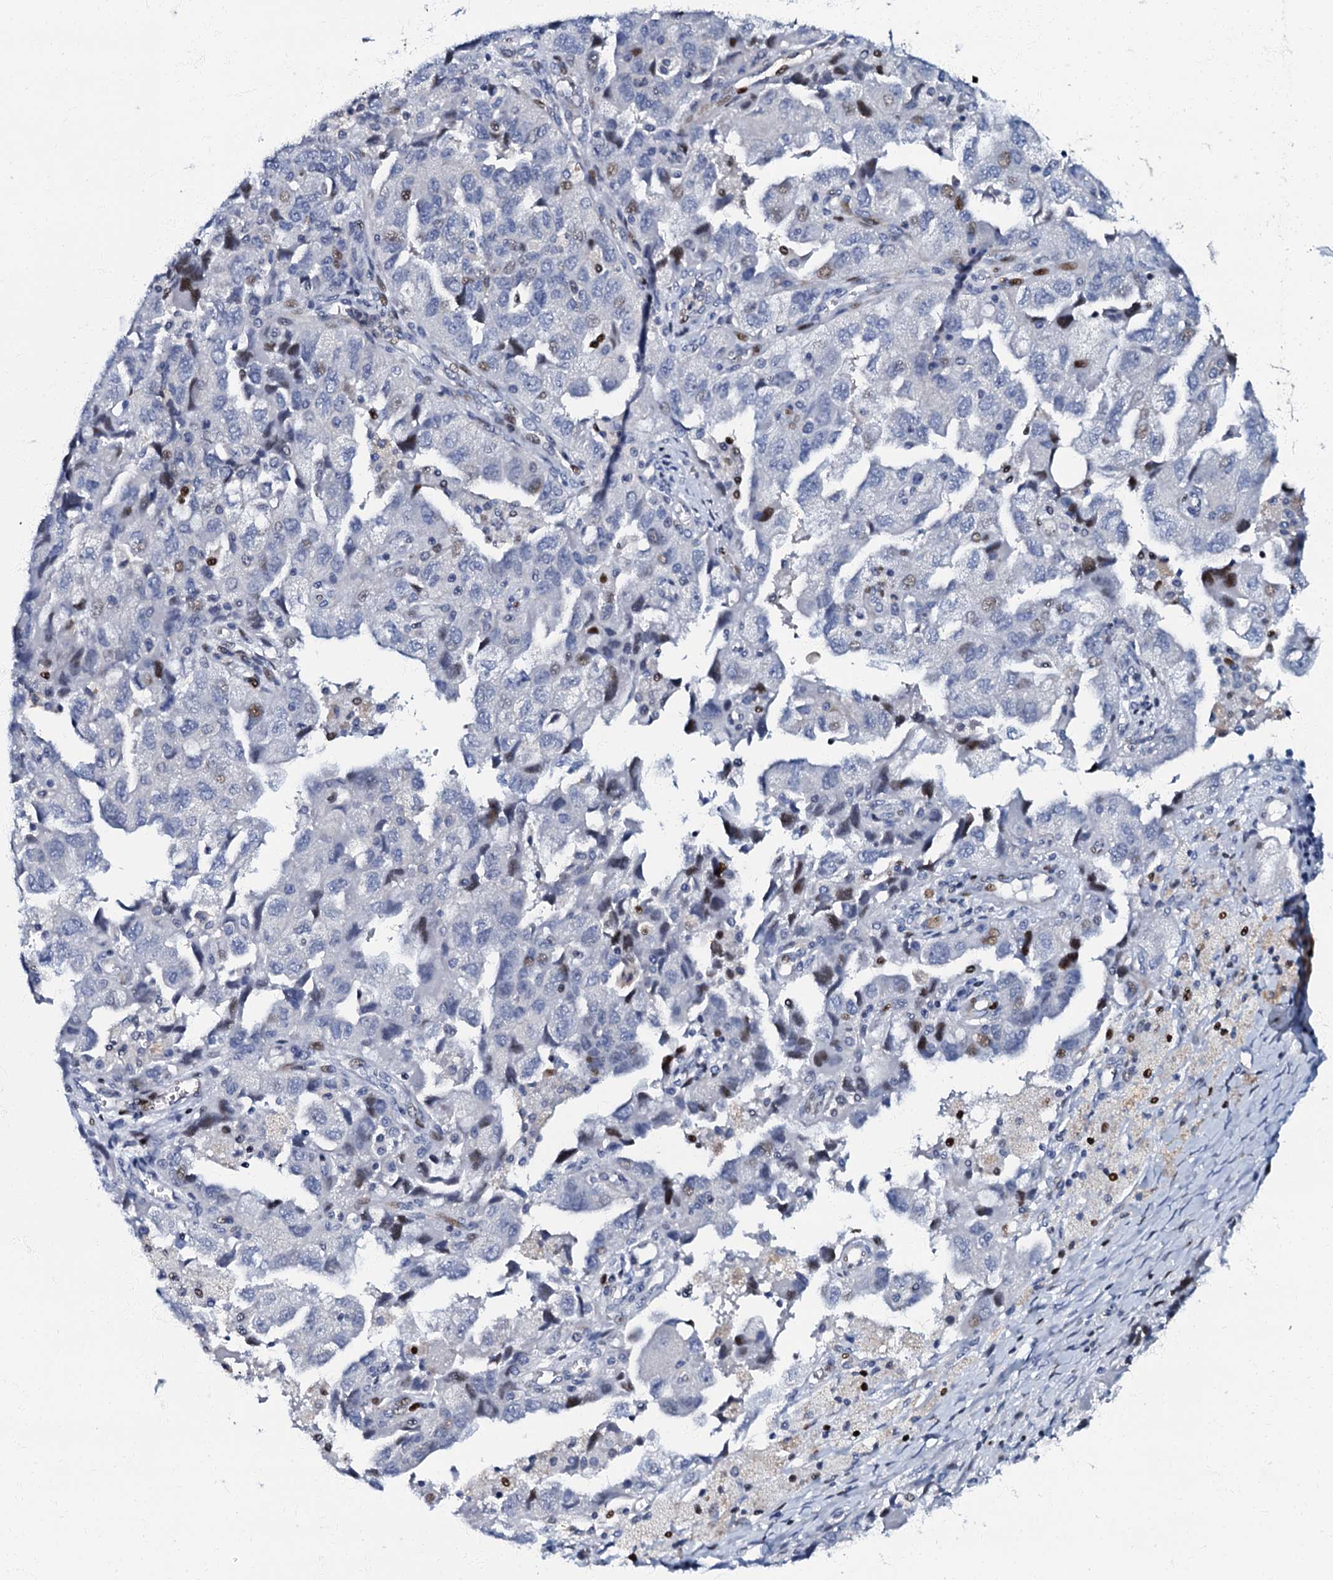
{"staining": {"intensity": "moderate", "quantity": "<25%", "location": "nuclear"}, "tissue": "ovarian cancer", "cell_type": "Tumor cells", "image_type": "cancer", "snomed": [{"axis": "morphology", "description": "Carcinoma, NOS"}, {"axis": "morphology", "description": "Cystadenocarcinoma, serous, NOS"}, {"axis": "topography", "description": "Ovary"}], "caption": "Carcinoma (ovarian) tissue demonstrates moderate nuclear expression in approximately <25% of tumor cells", "gene": "MFSD5", "patient": {"sex": "female", "age": 69}}